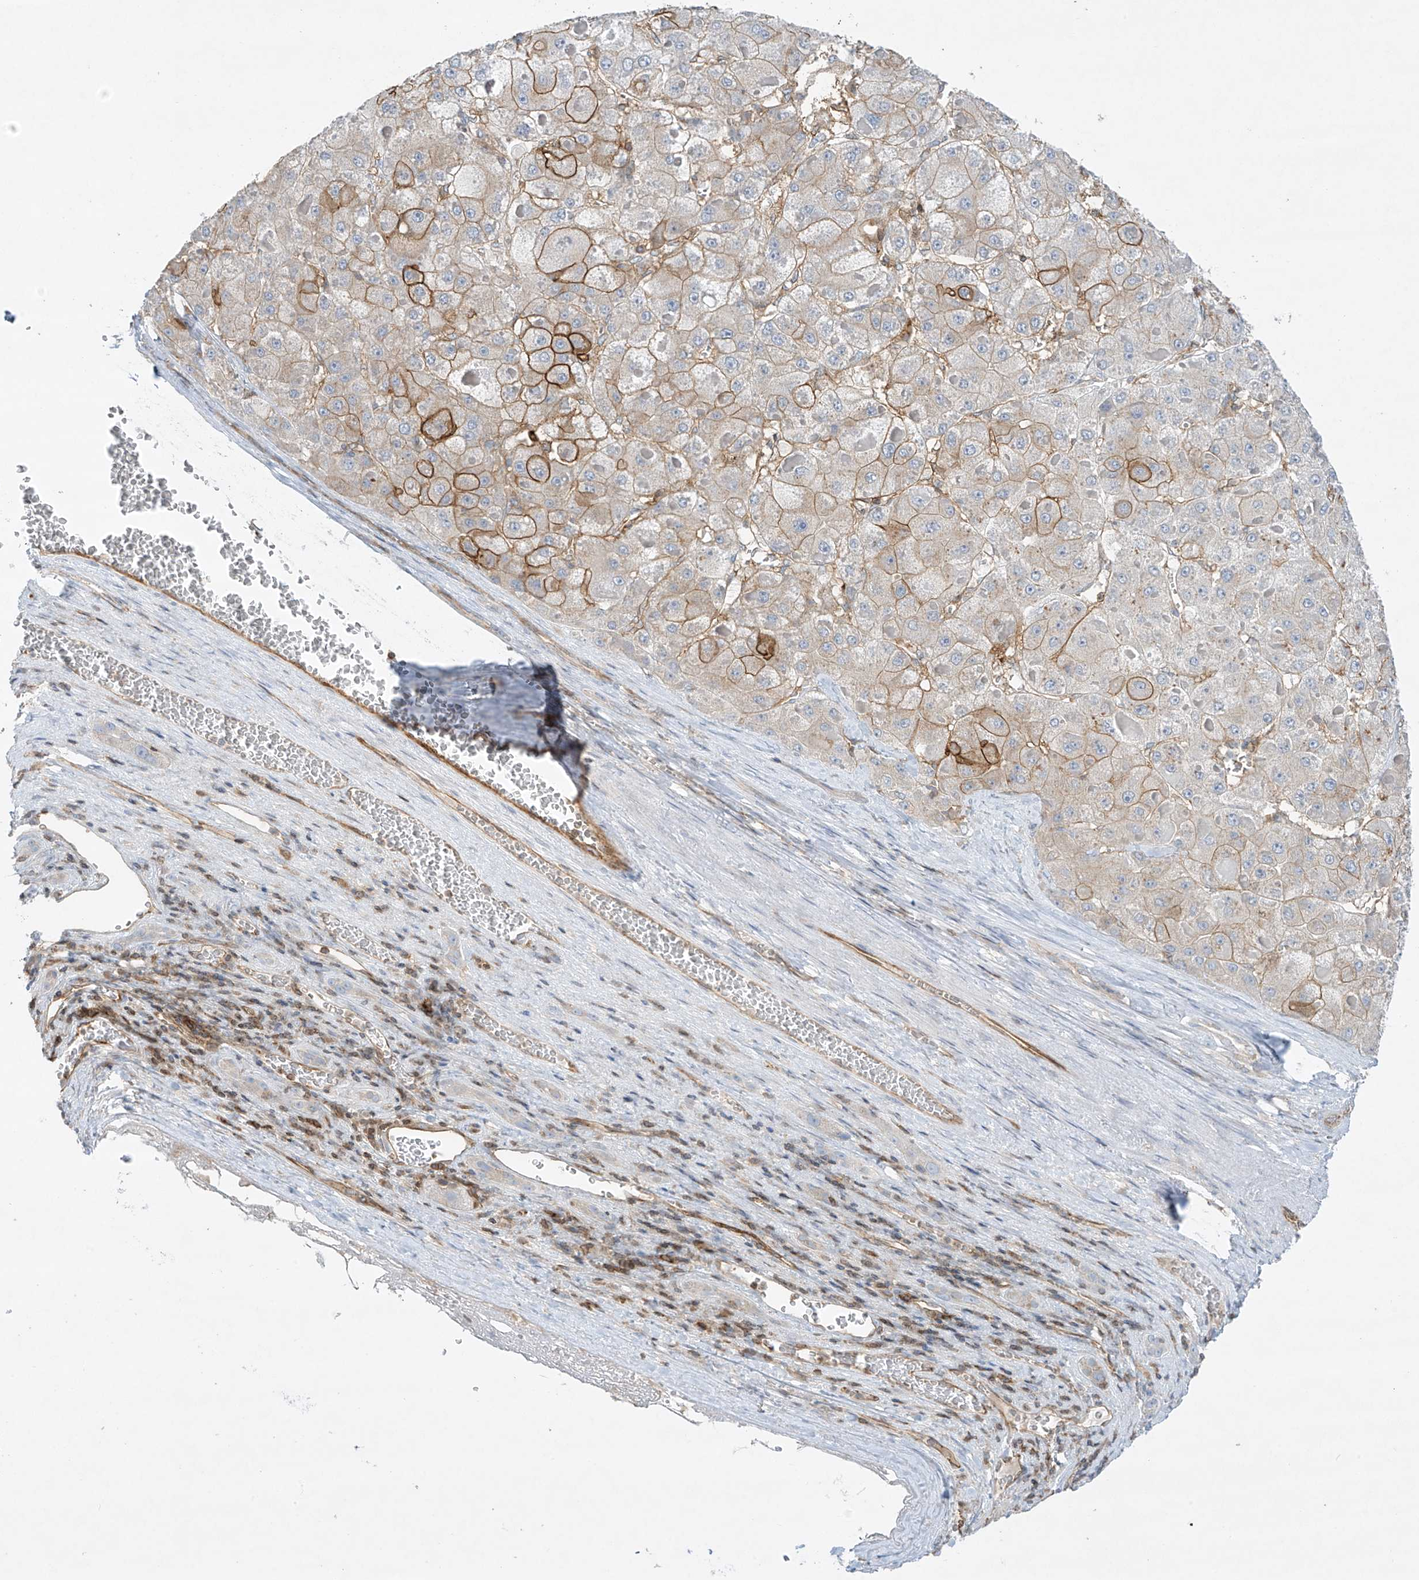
{"staining": {"intensity": "strong", "quantity": "25%-75%", "location": "cytoplasmic/membranous"}, "tissue": "liver cancer", "cell_type": "Tumor cells", "image_type": "cancer", "snomed": [{"axis": "morphology", "description": "Carcinoma, Hepatocellular, NOS"}, {"axis": "topography", "description": "Liver"}], "caption": "Protein staining of liver cancer (hepatocellular carcinoma) tissue displays strong cytoplasmic/membranous expression in about 25%-75% of tumor cells.", "gene": "HLA-E", "patient": {"sex": "female", "age": 73}}